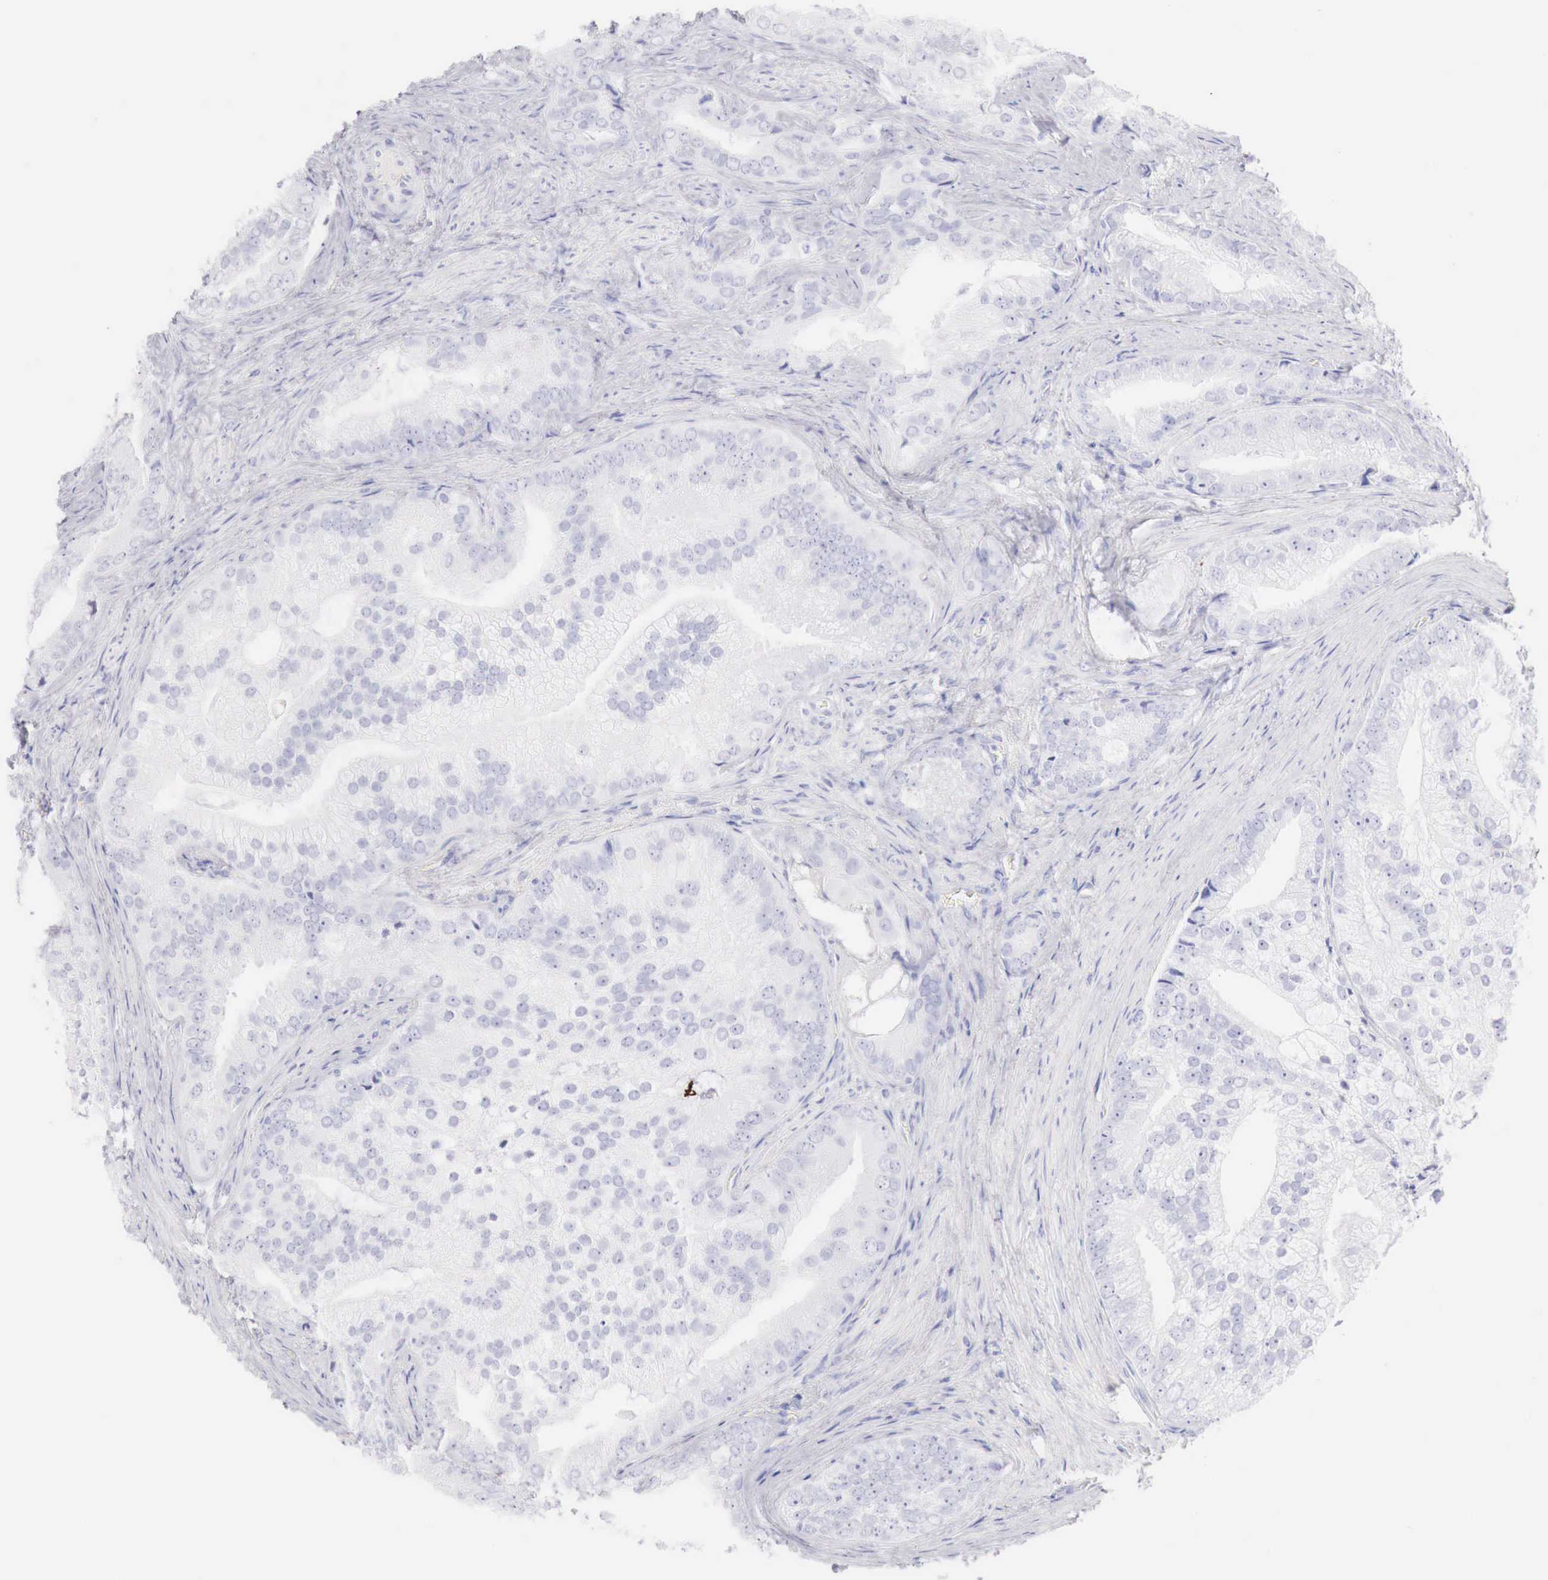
{"staining": {"intensity": "negative", "quantity": "none", "location": "none"}, "tissue": "prostate cancer", "cell_type": "Tumor cells", "image_type": "cancer", "snomed": [{"axis": "morphology", "description": "Adenocarcinoma, Low grade"}, {"axis": "topography", "description": "Prostate"}], "caption": "Immunohistochemistry micrograph of neoplastic tissue: prostate cancer (adenocarcinoma (low-grade)) stained with DAB (3,3'-diaminobenzidine) shows no significant protein expression in tumor cells.", "gene": "INHA", "patient": {"sex": "male", "age": 71}}